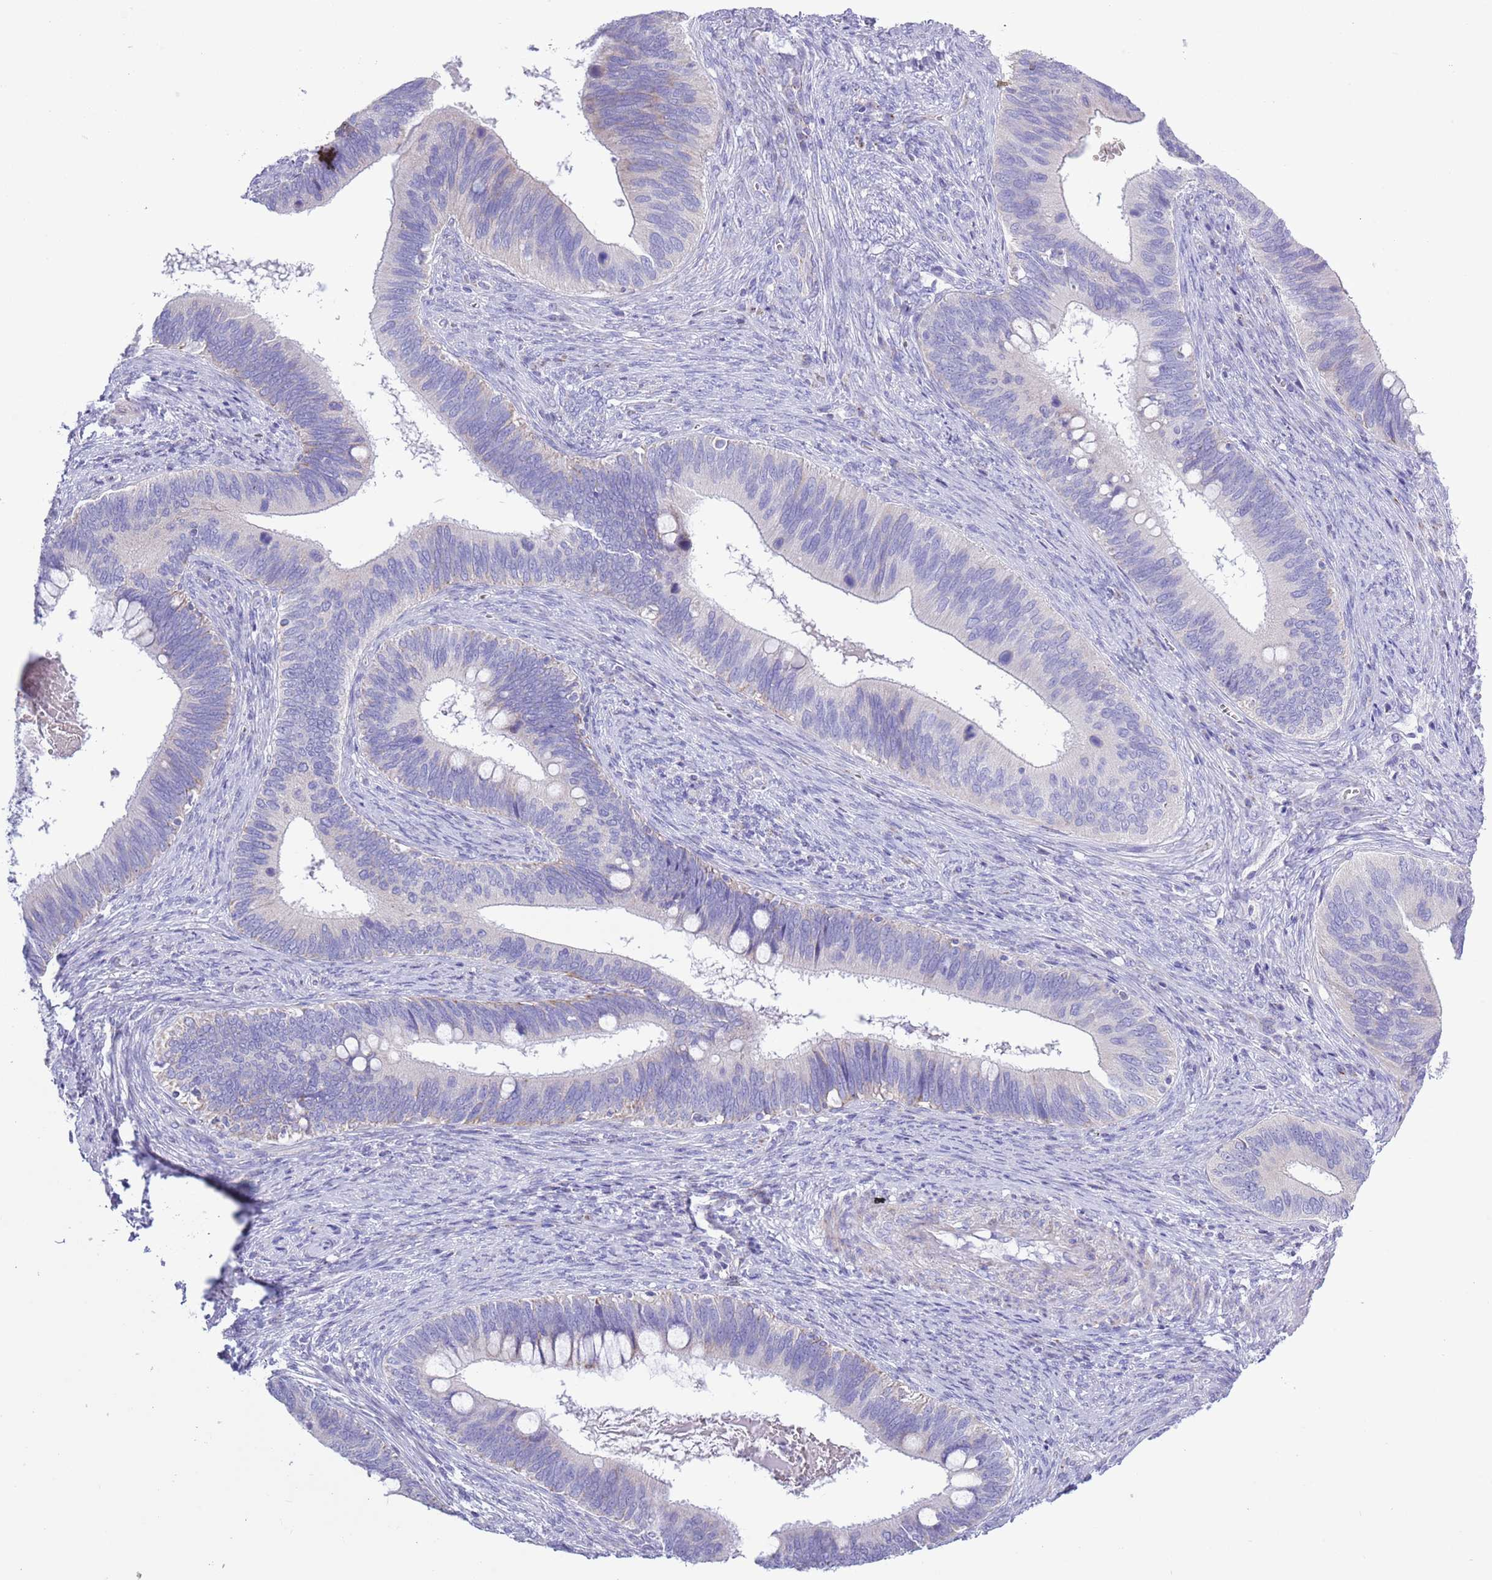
{"staining": {"intensity": "moderate", "quantity": "<25%", "location": "cytoplasmic/membranous"}, "tissue": "cervical cancer", "cell_type": "Tumor cells", "image_type": "cancer", "snomed": [{"axis": "morphology", "description": "Adenocarcinoma, NOS"}, {"axis": "topography", "description": "Cervix"}], "caption": "Immunohistochemical staining of human cervical cancer (adenocarcinoma) displays low levels of moderate cytoplasmic/membranous expression in approximately <25% of tumor cells. Nuclei are stained in blue.", "gene": "MOCOS", "patient": {"sex": "female", "age": 42}}